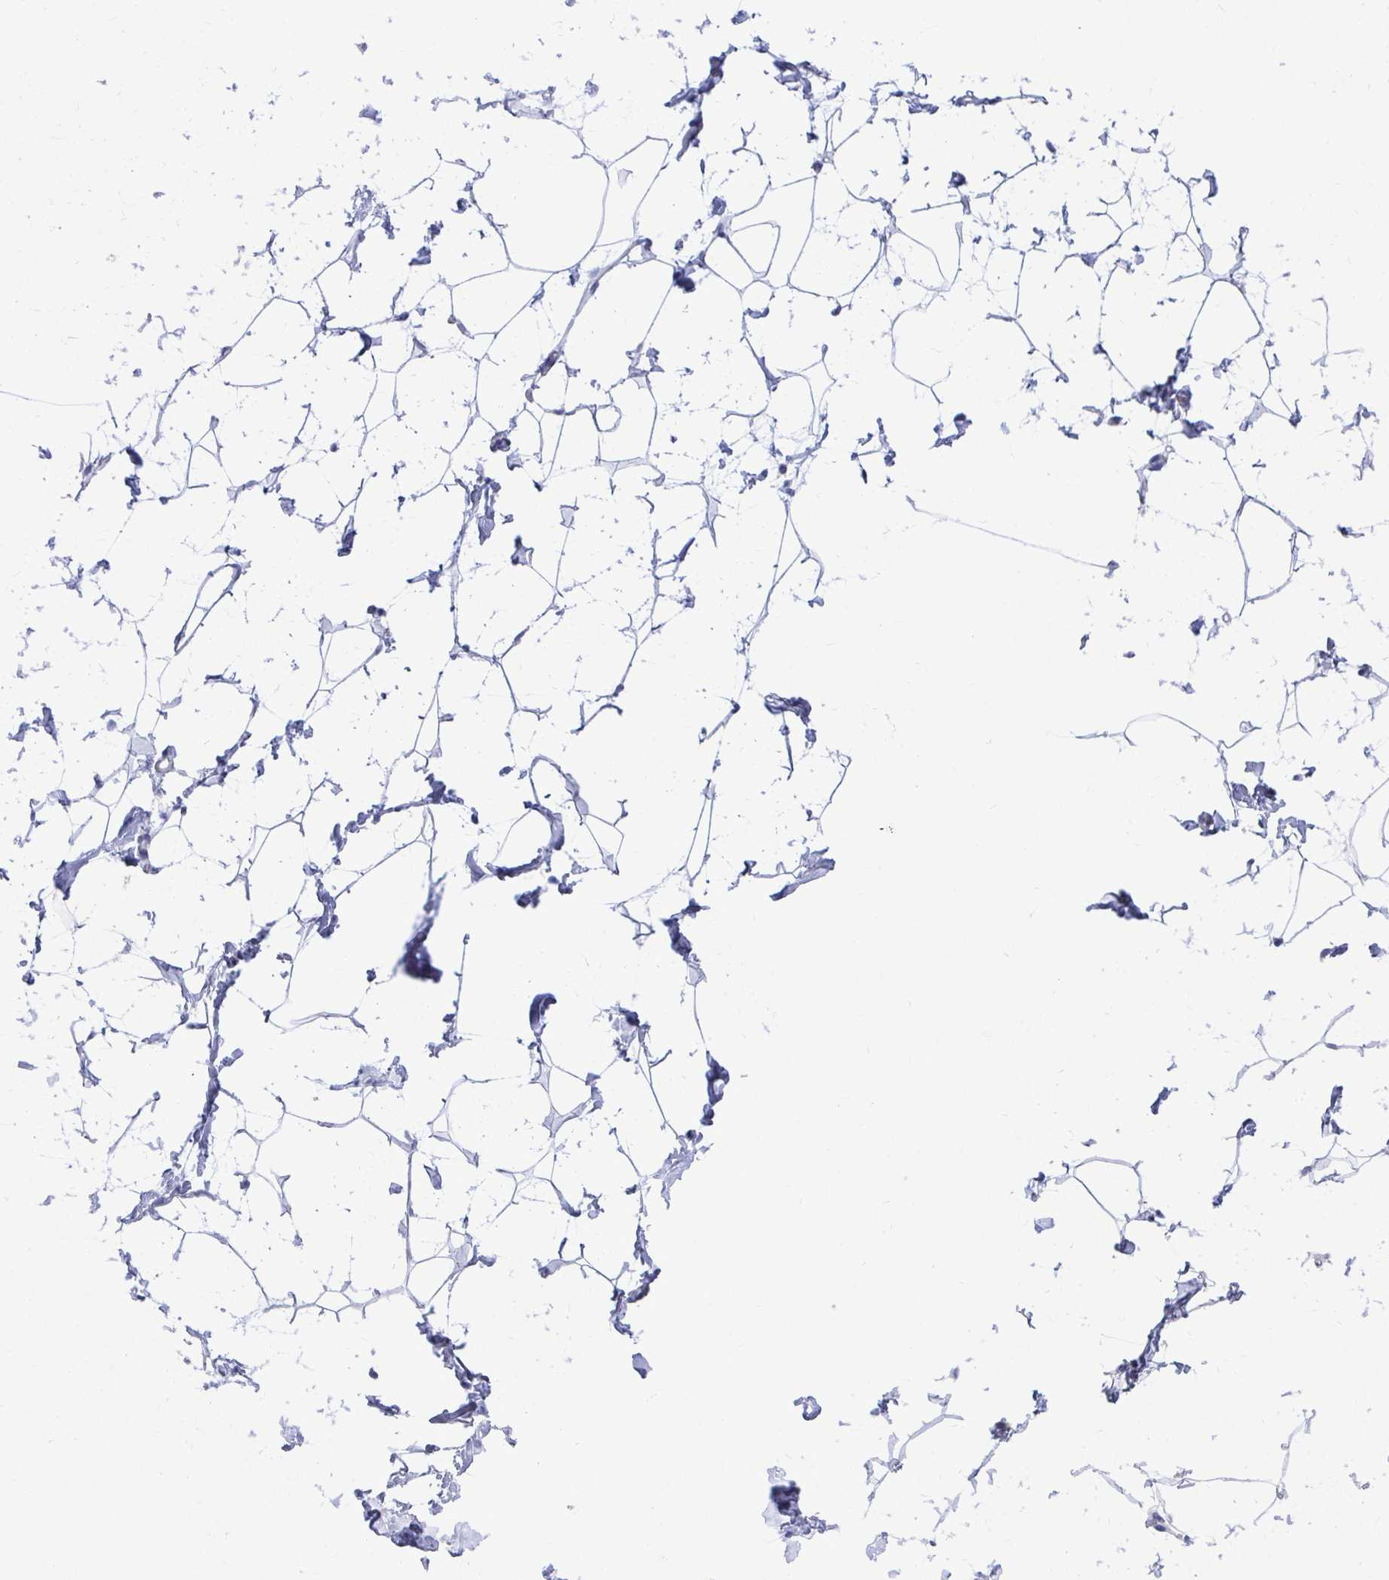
{"staining": {"intensity": "negative", "quantity": "none", "location": "none"}, "tissue": "breast", "cell_type": "Adipocytes", "image_type": "normal", "snomed": [{"axis": "morphology", "description": "Normal tissue, NOS"}, {"axis": "topography", "description": "Breast"}], "caption": "Breast stained for a protein using immunohistochemistry shows no expression adipocytes.", "gene": "C19orf81", "patient": {"sex": "female", "age": 32}}